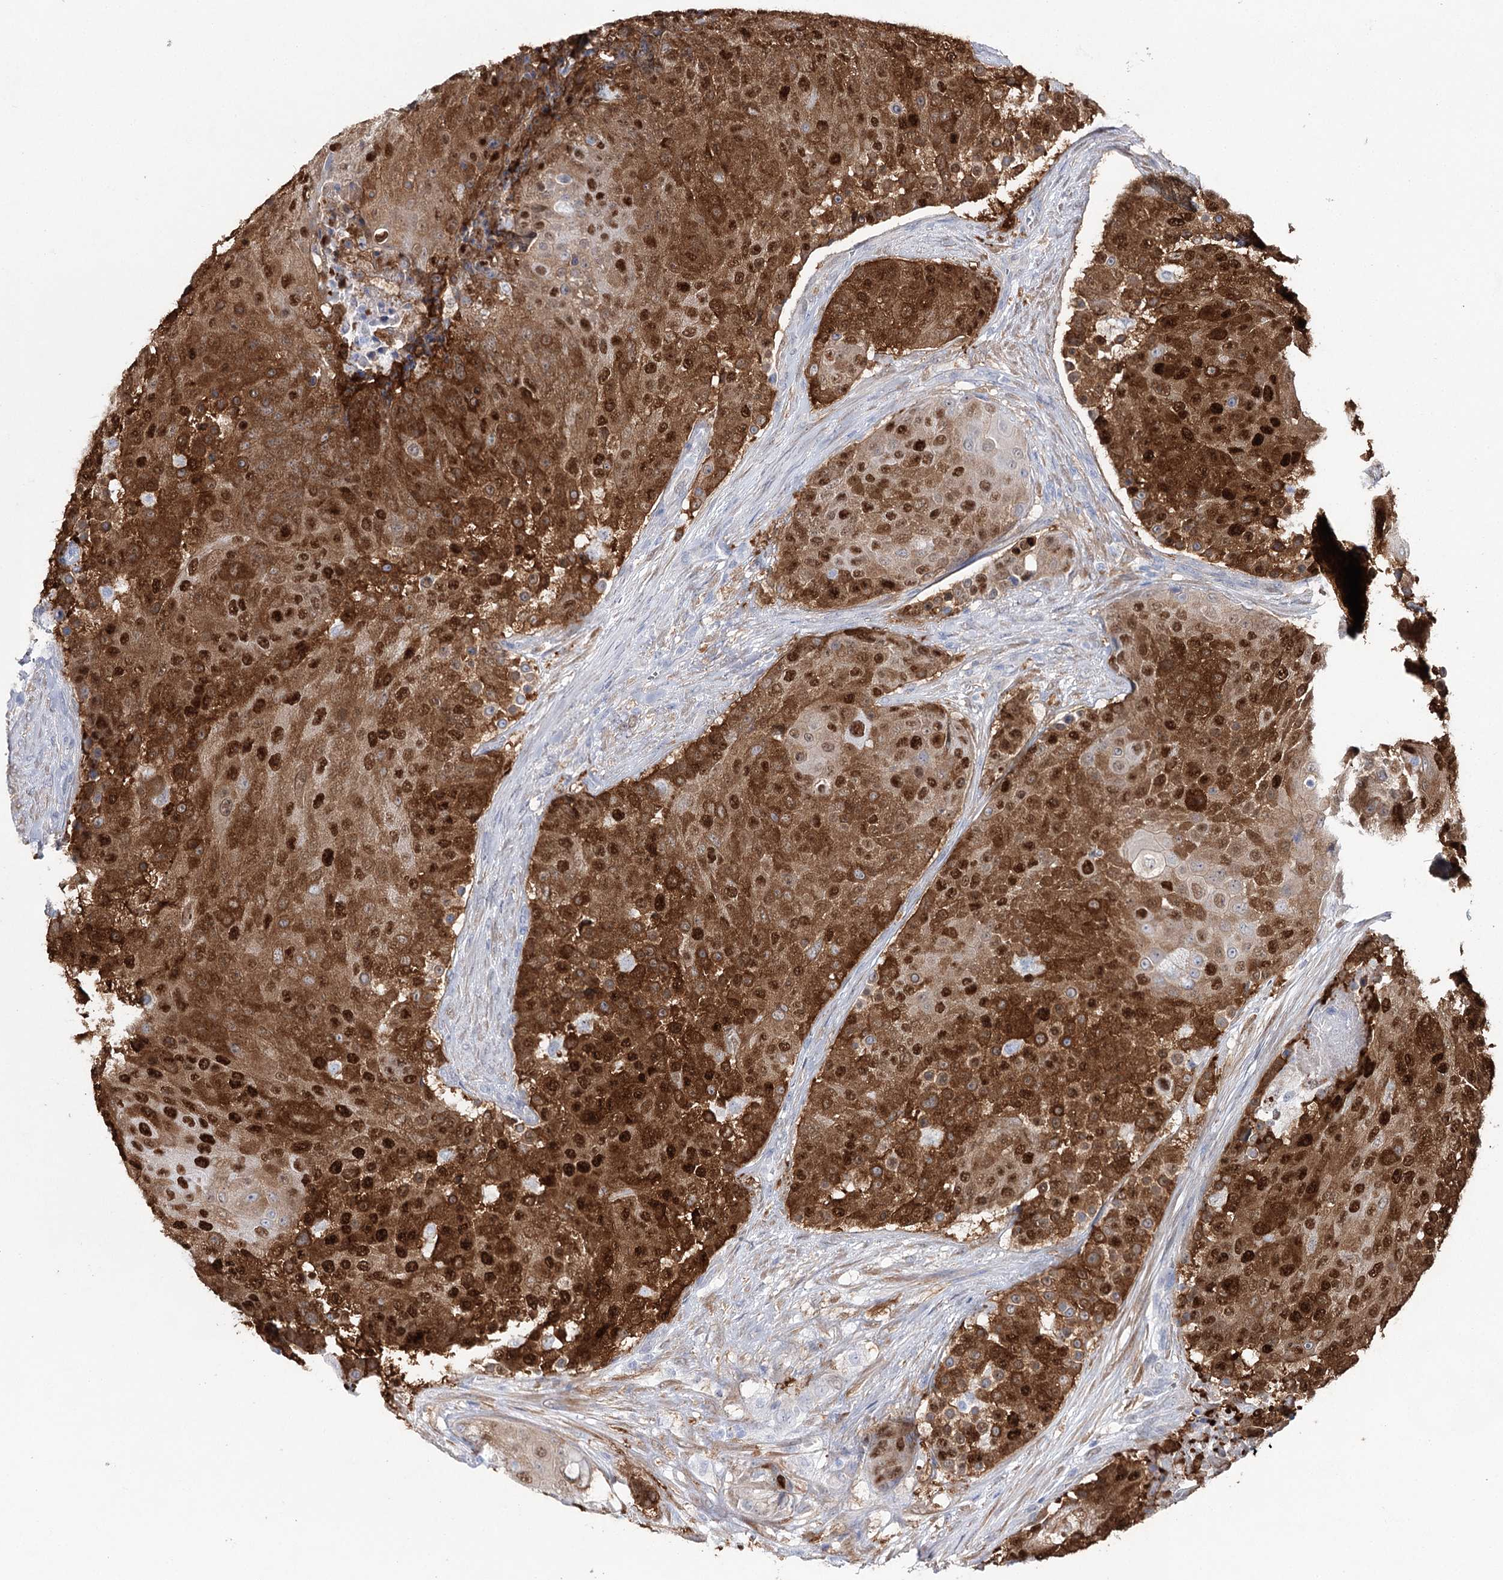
{"staining": {"intensity": "strong", "quantity": ">75%", "location": "cytoplasmic/membranous,nuclear"}, "tissue": "urothelial cancer", "cell_type": "Tumor cells", "image_type": "cancer", "snomed": [{"axis": "morphology", "description": "Urothelial carcinoma, High grade"}, {"axis": "topography", "description": "Urinary bladder"}], "caption": "Strong cytoplasmic/membranous and nuclear positivity is seen in about >75% of tumor cells in high-grade urothelial carcinoma.", "gene": "UGDH", "patient": {"sex": "female", "age": 63}}